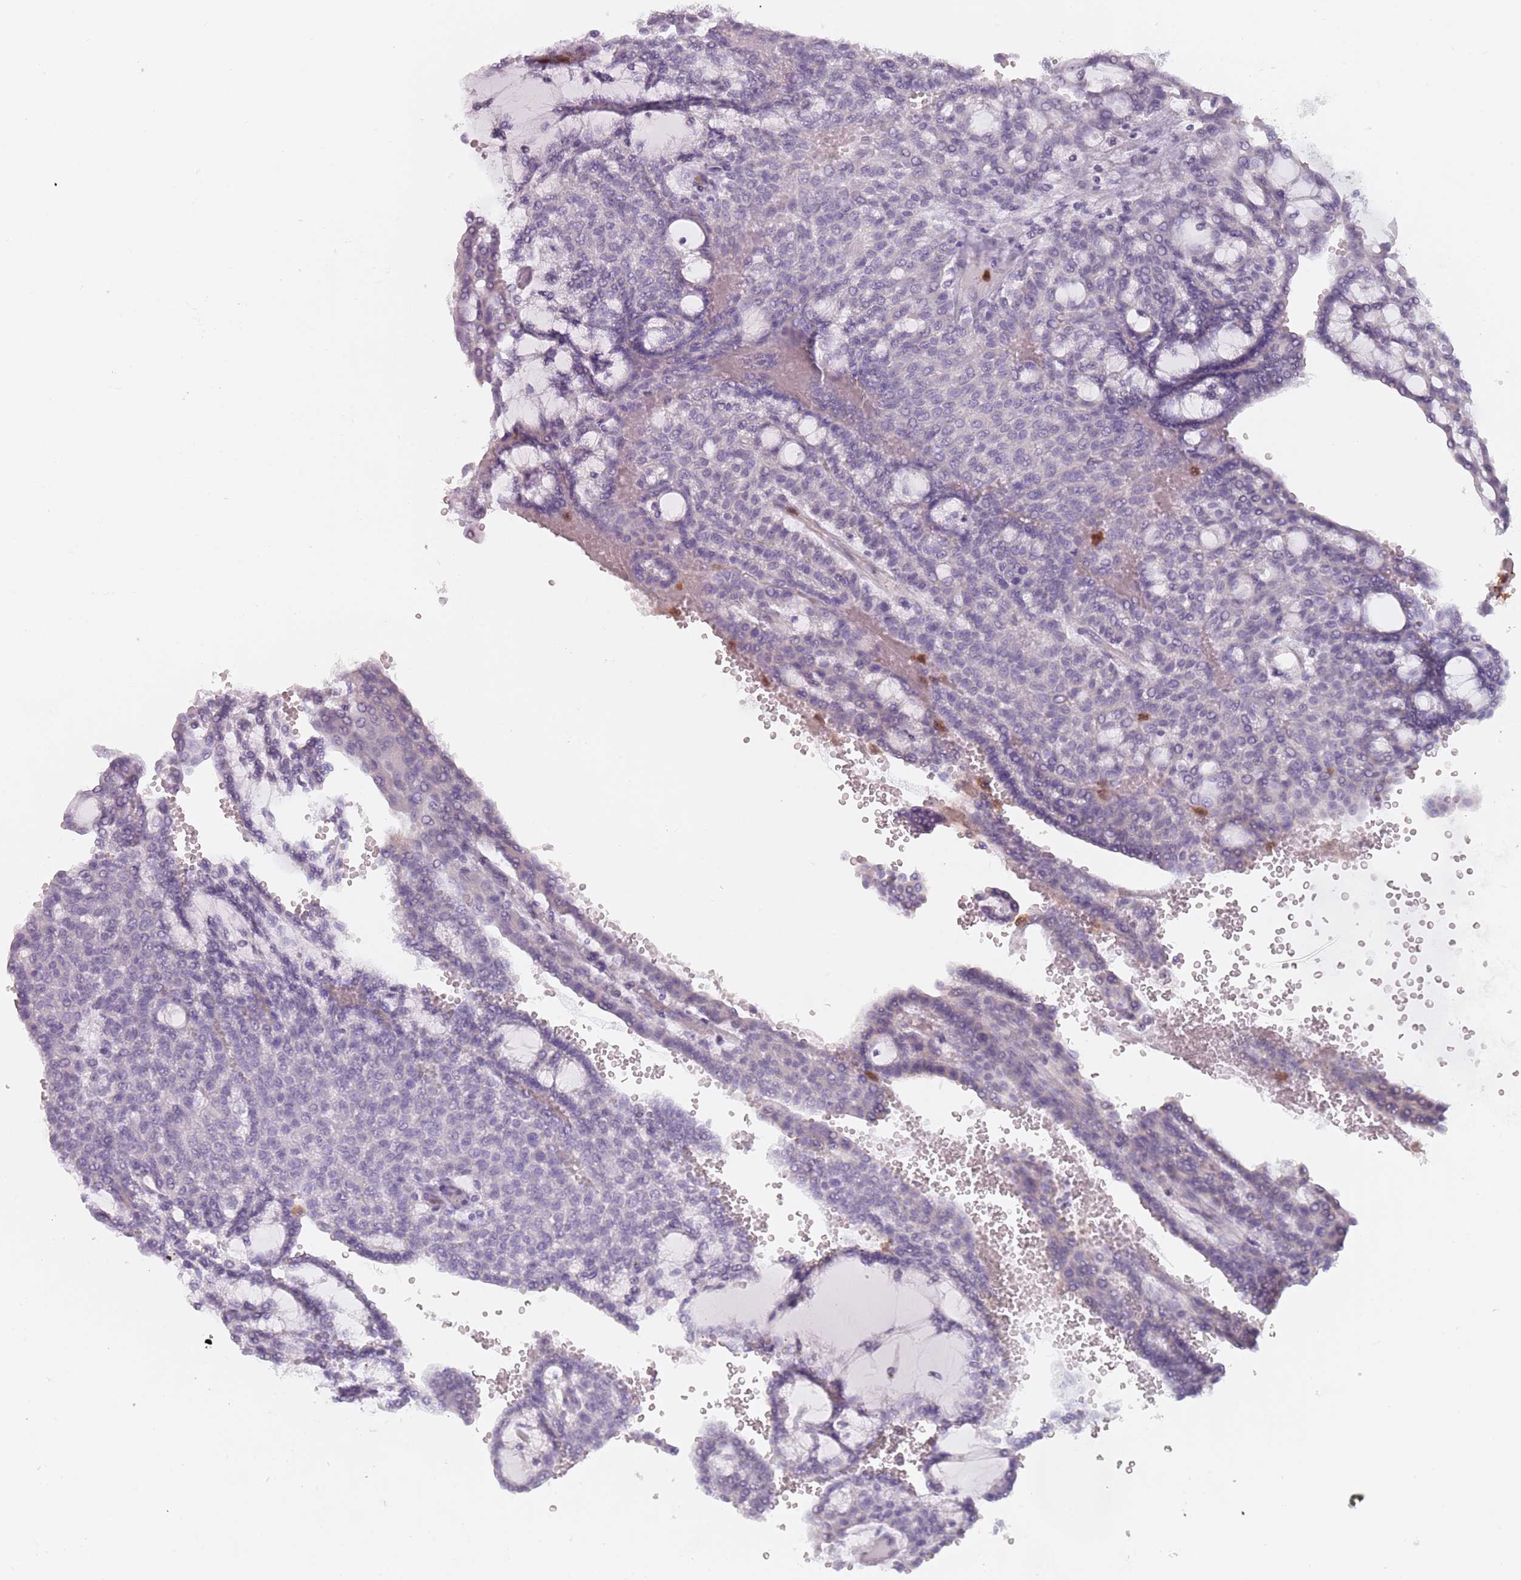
{"staining": {"intensity": "negative", "quantity": "none", "location": "none"}, "tissue": "renal cancer", "cell_type": "Tumor cells", "image_type": "cancer", "snomed": [{"axis": "morphology", "description": "Adenocarcinoma, NOS"}, {"axis": "topography", "description": "Kidney"}], "caption": "Immunohistochemical staining of adenocarcinoma (renal) shows no significant expression in tumor cells.", "gene": "ZNF584", "patient": {"sex": "male", "age": 63}}